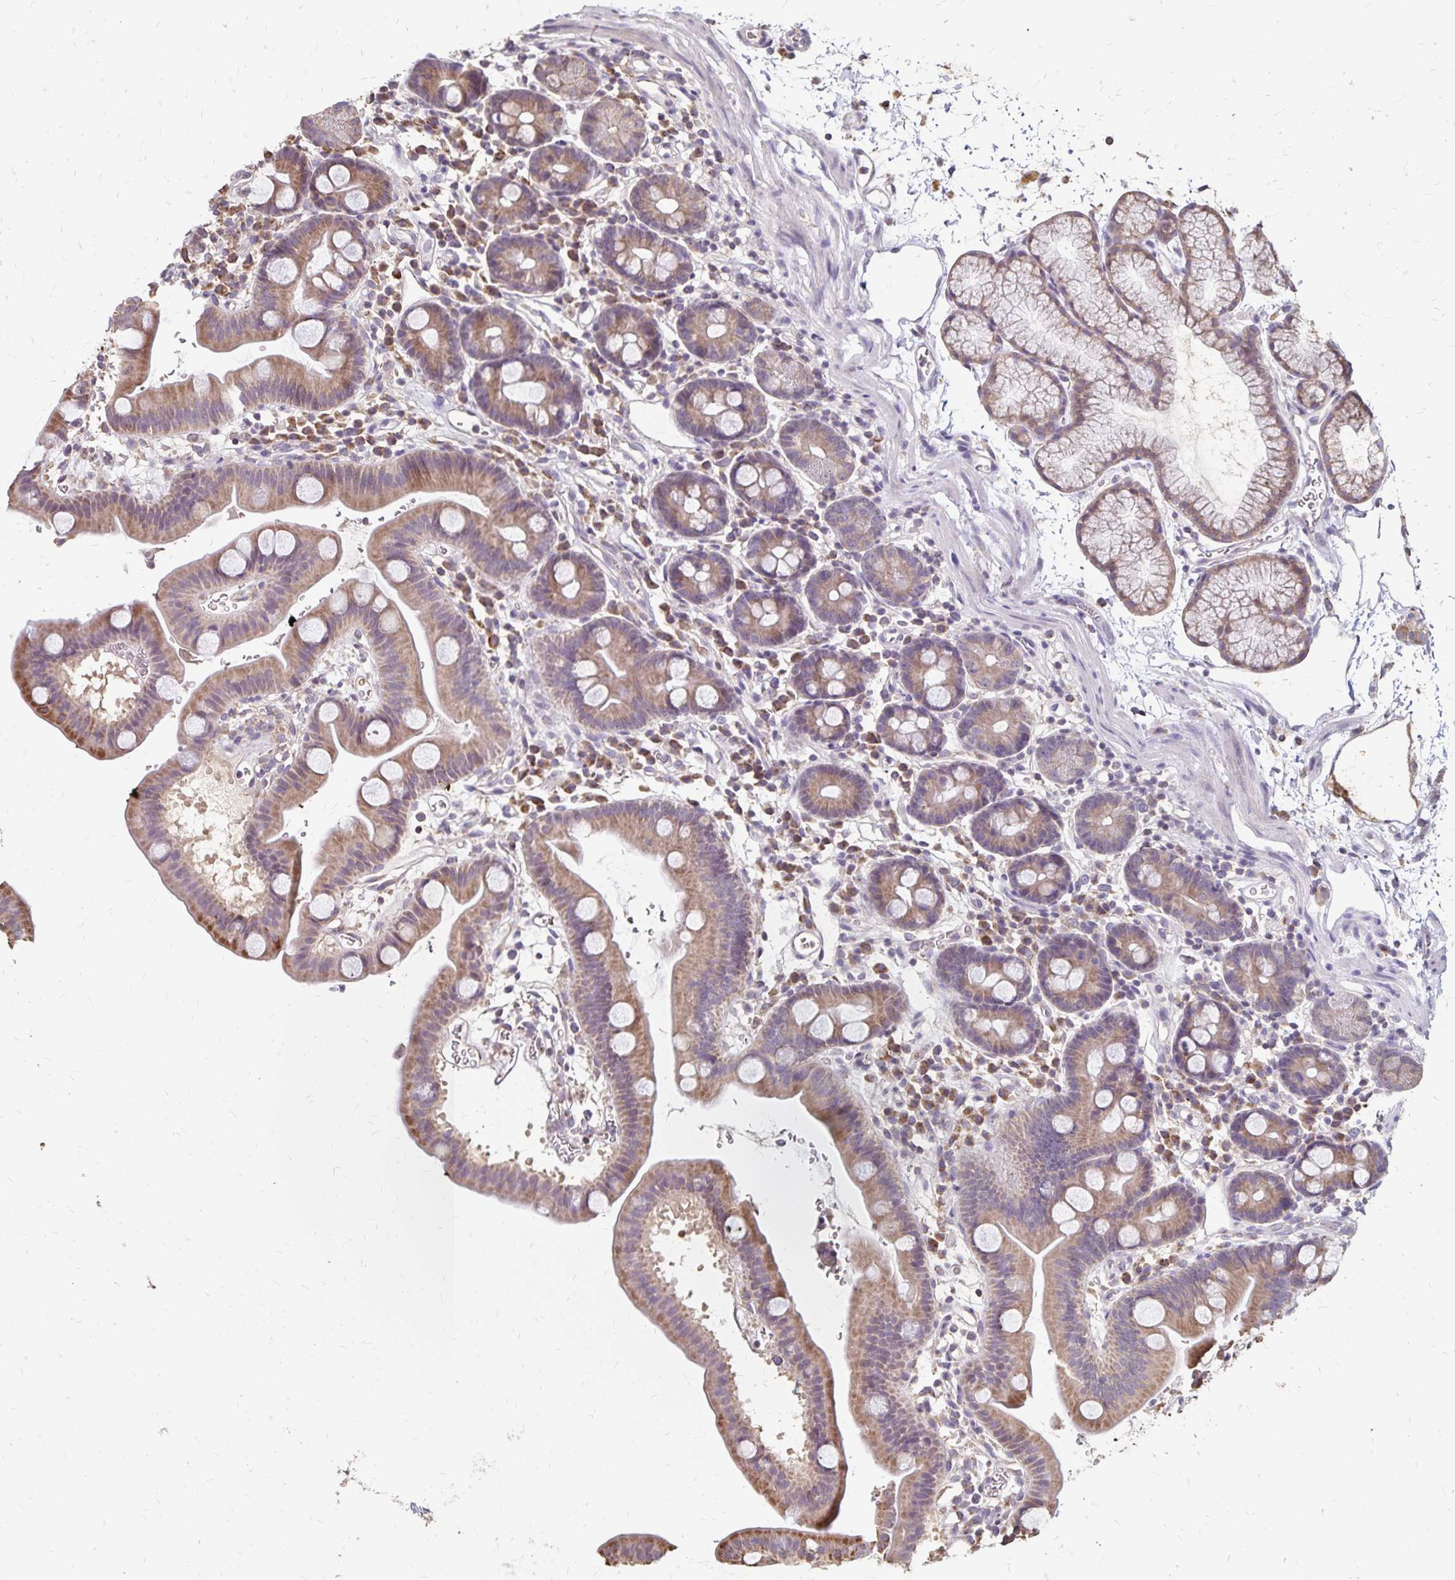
{"staining": {"intensity": "moderate", "quantity": ">75%", "location": "cytoplasmic/membranous"}, "tissue": "duodenum", "cell_type": "Glandular cells", "image_type": "normal", "snomed": [{"axis": "morphology", "description": "Normal tissue, NOS"}, {"axis": "topography", "description": "Duodenum"}], "caption": "DAB immunohistochemical staining of normal duodenum demonstrates moderate cytoplasmic/membranous protein positivity in approximately >75% of glandular cells. (Stains: DAB (3,3'-diaminobenzidine) in brown, nuclei in blue, Microscopy: brightfield microscopy at high magnification).", "gene": "EMC10", "patient": {"sex": "male", "age": 59}}